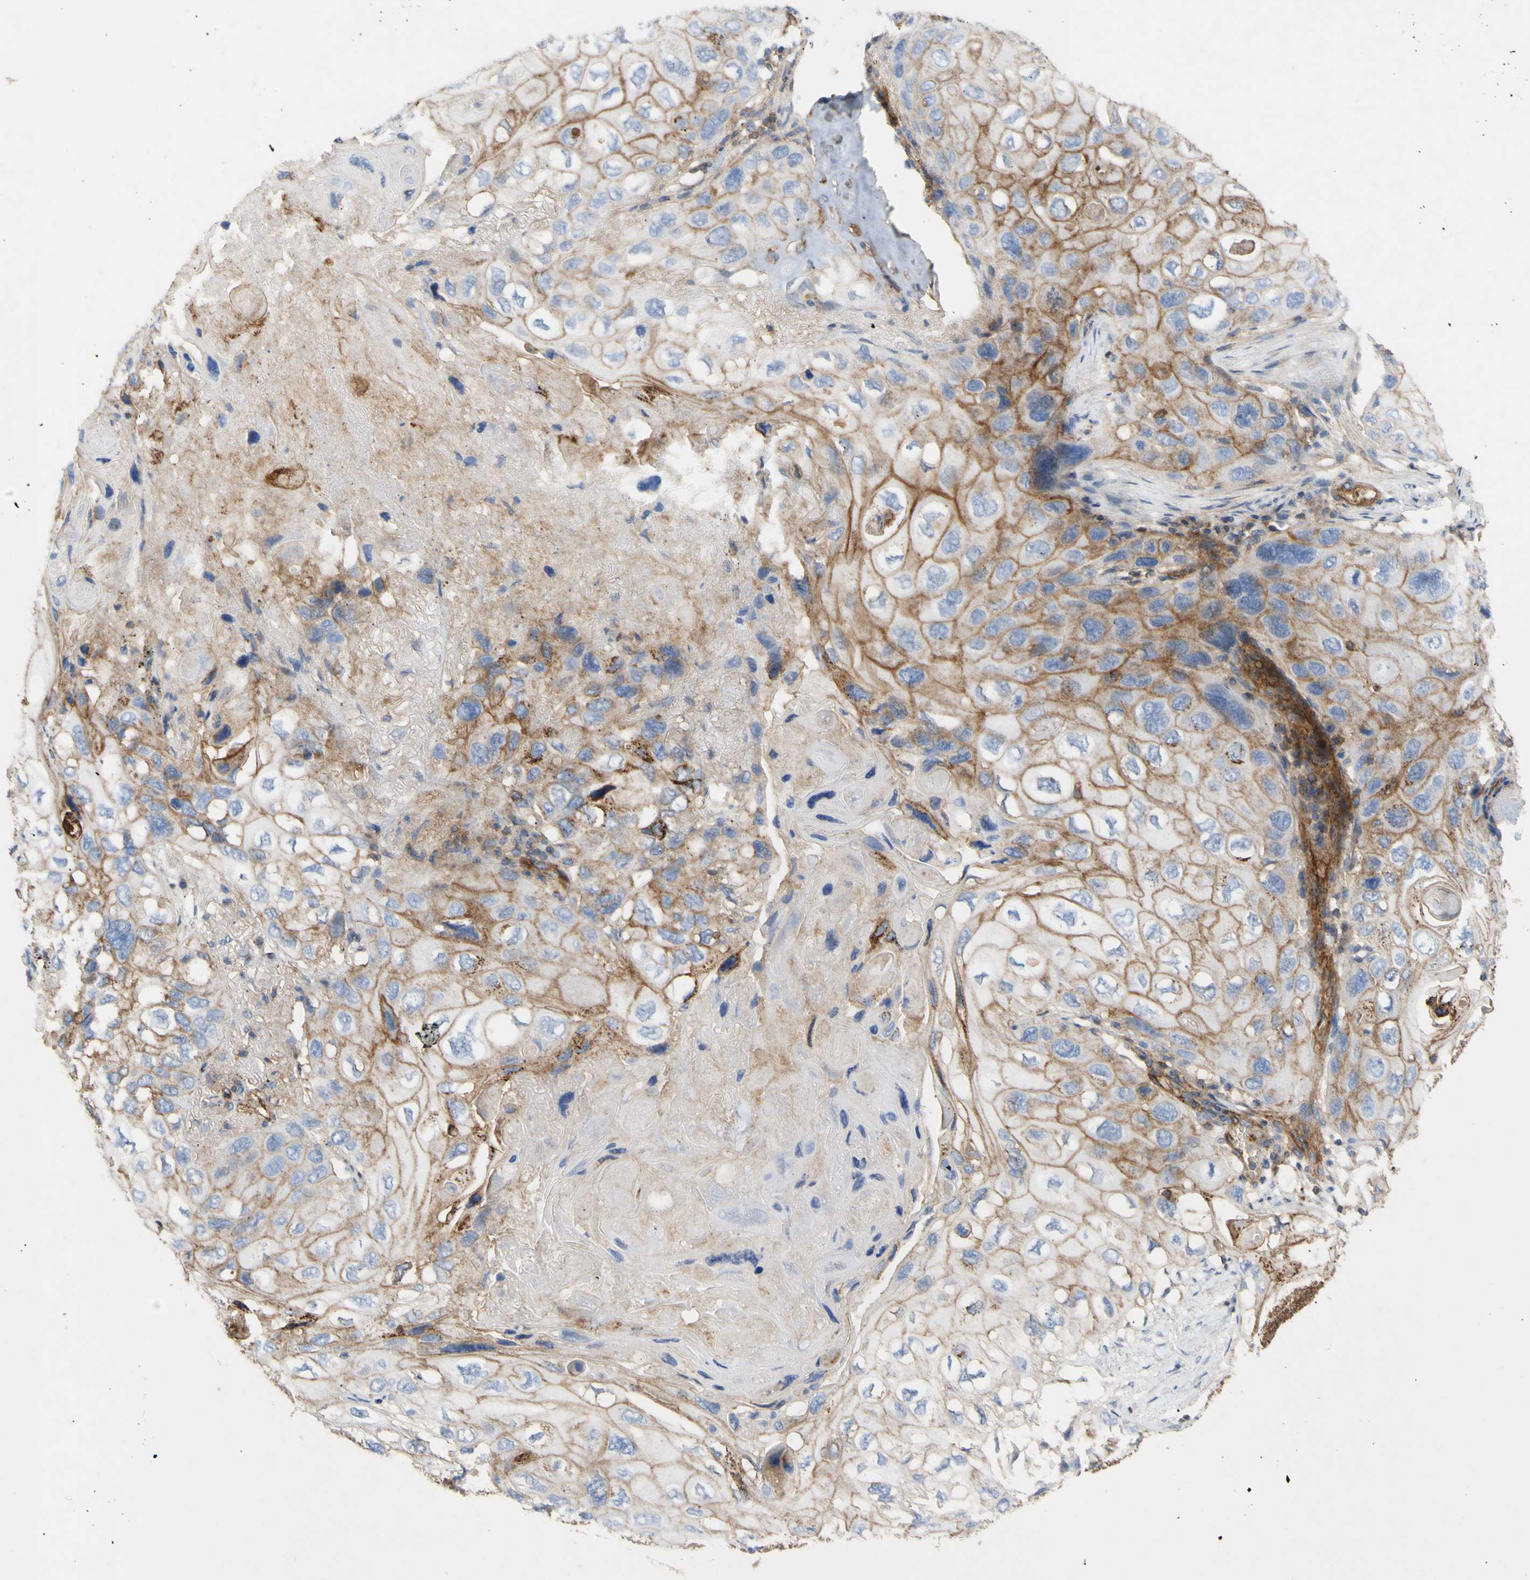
{"staining": {"intensity": "moderate", "quantity": ">75%", "location": "cytoplasmic/membranous"}, "tissue": "lung cancer", "cell_type": "Tumor cells", "image_type": "cancer", "snomed": [{"axis": "morphology", "description": "Squamous cell carcinoma, NOS"}, {"axis": "topography", "description": "Lung"}], "caption": "Immunohistochemistry photomicrograph of neoplastic tissue: human lung cancer (squamous cell carcinoma) stained using immunohistochemistry exhibits medium levels of moderate protein expression localized specifically in the cytoplasmic/membranous of tumor cells, appearing as a cytoplasmic/membranous brown color.", "gene": "ATP2A3", "patient": {"sex": "female", "age": 73}}